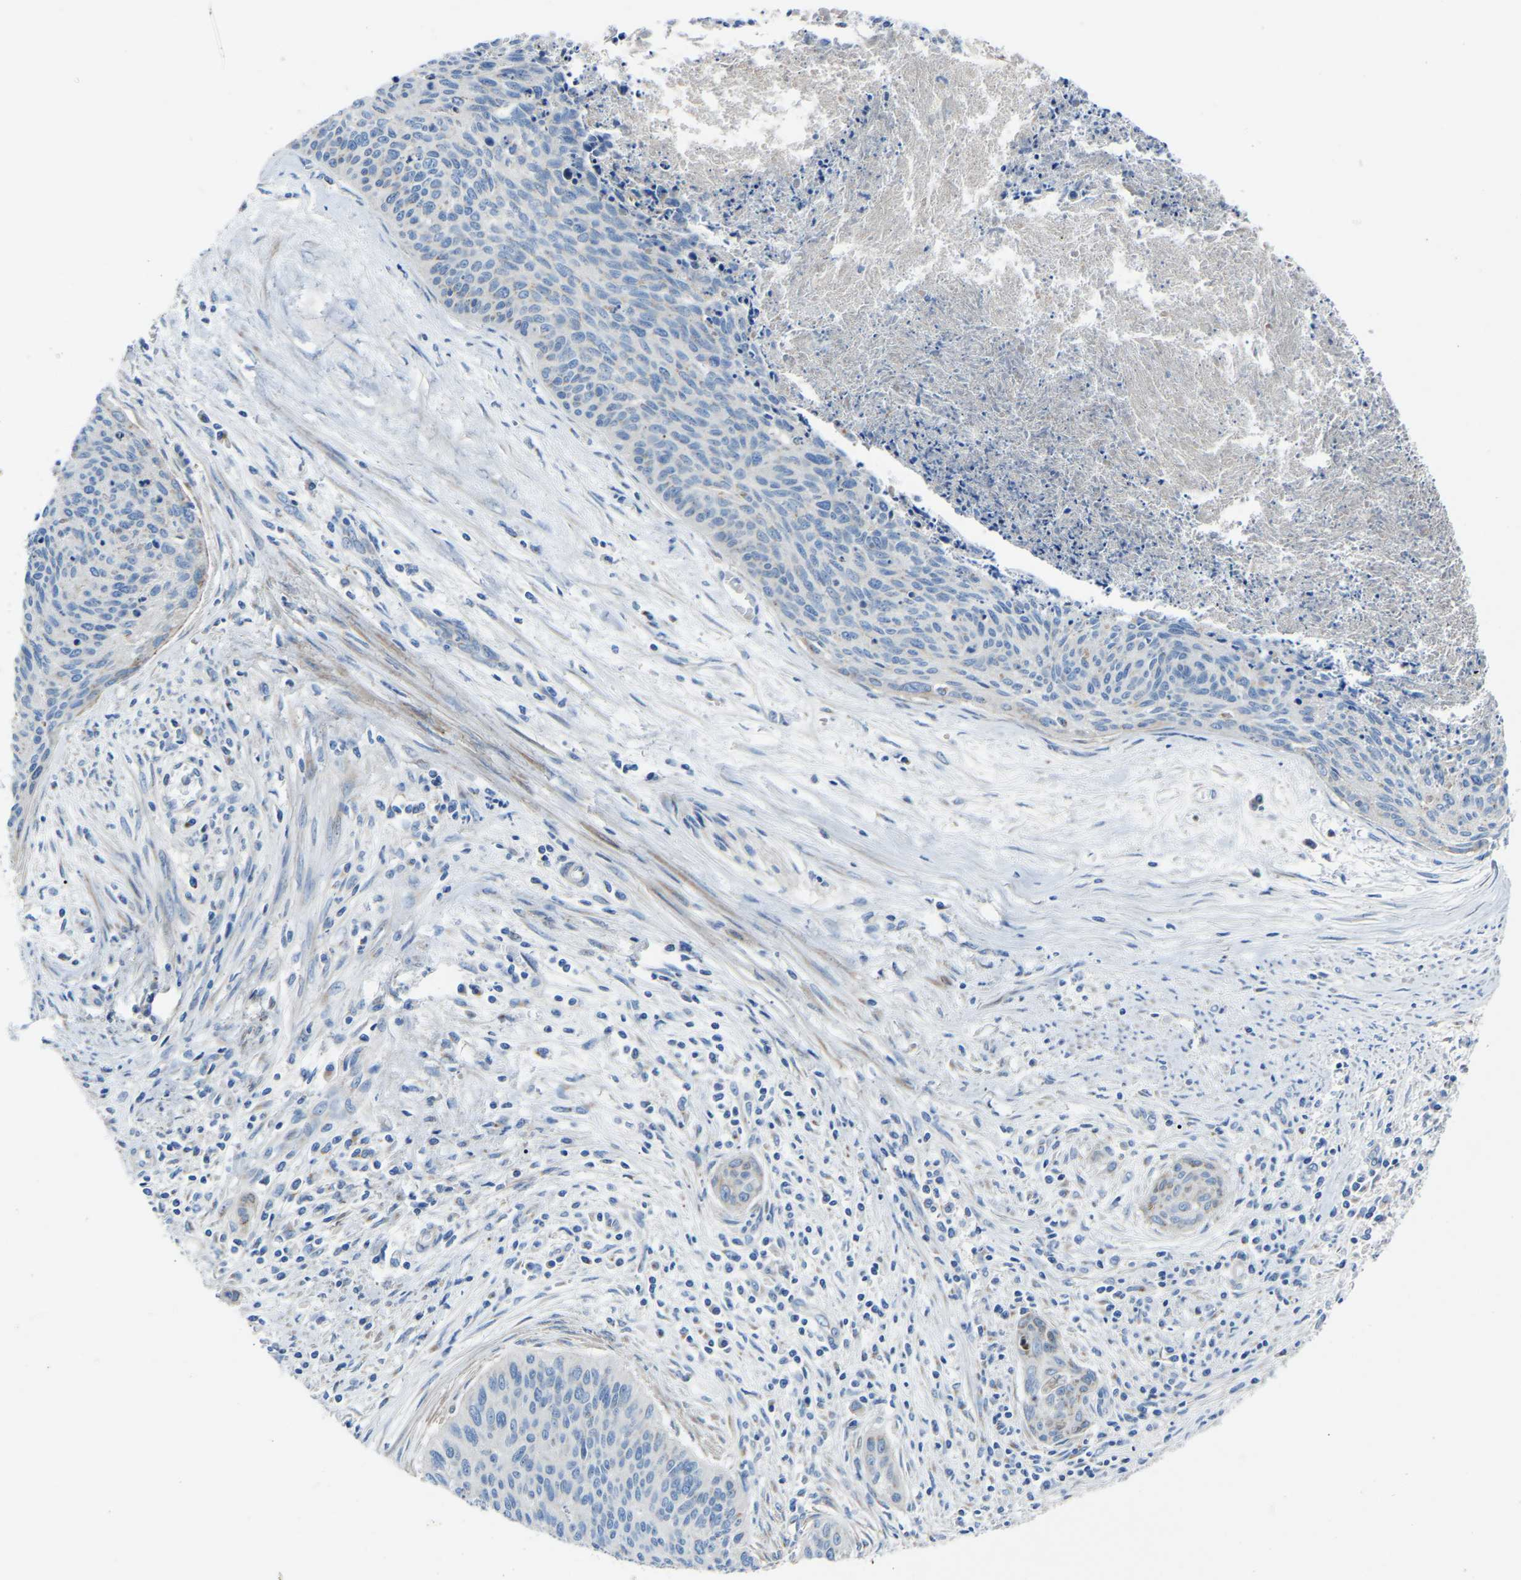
{"staining": {"intensity": "negative", "quantity": "none", "location": "none"}, "tissue": "cervical cancer", "cell_type": "Tumor cells", "image_type": "cancer", "snomed": [{"axis": "morphology", "description": "Squamous cell carcinoma, NOS"}, {"axis": "topography", "description": "Cervix"}], "caption": "Photomicrograph shows no significant protein positivity in tumor cells of cervical cancer (squamous cell carcinoma).", "gene": "CANT1", "patient": {"sex": "female", "age": 55}}